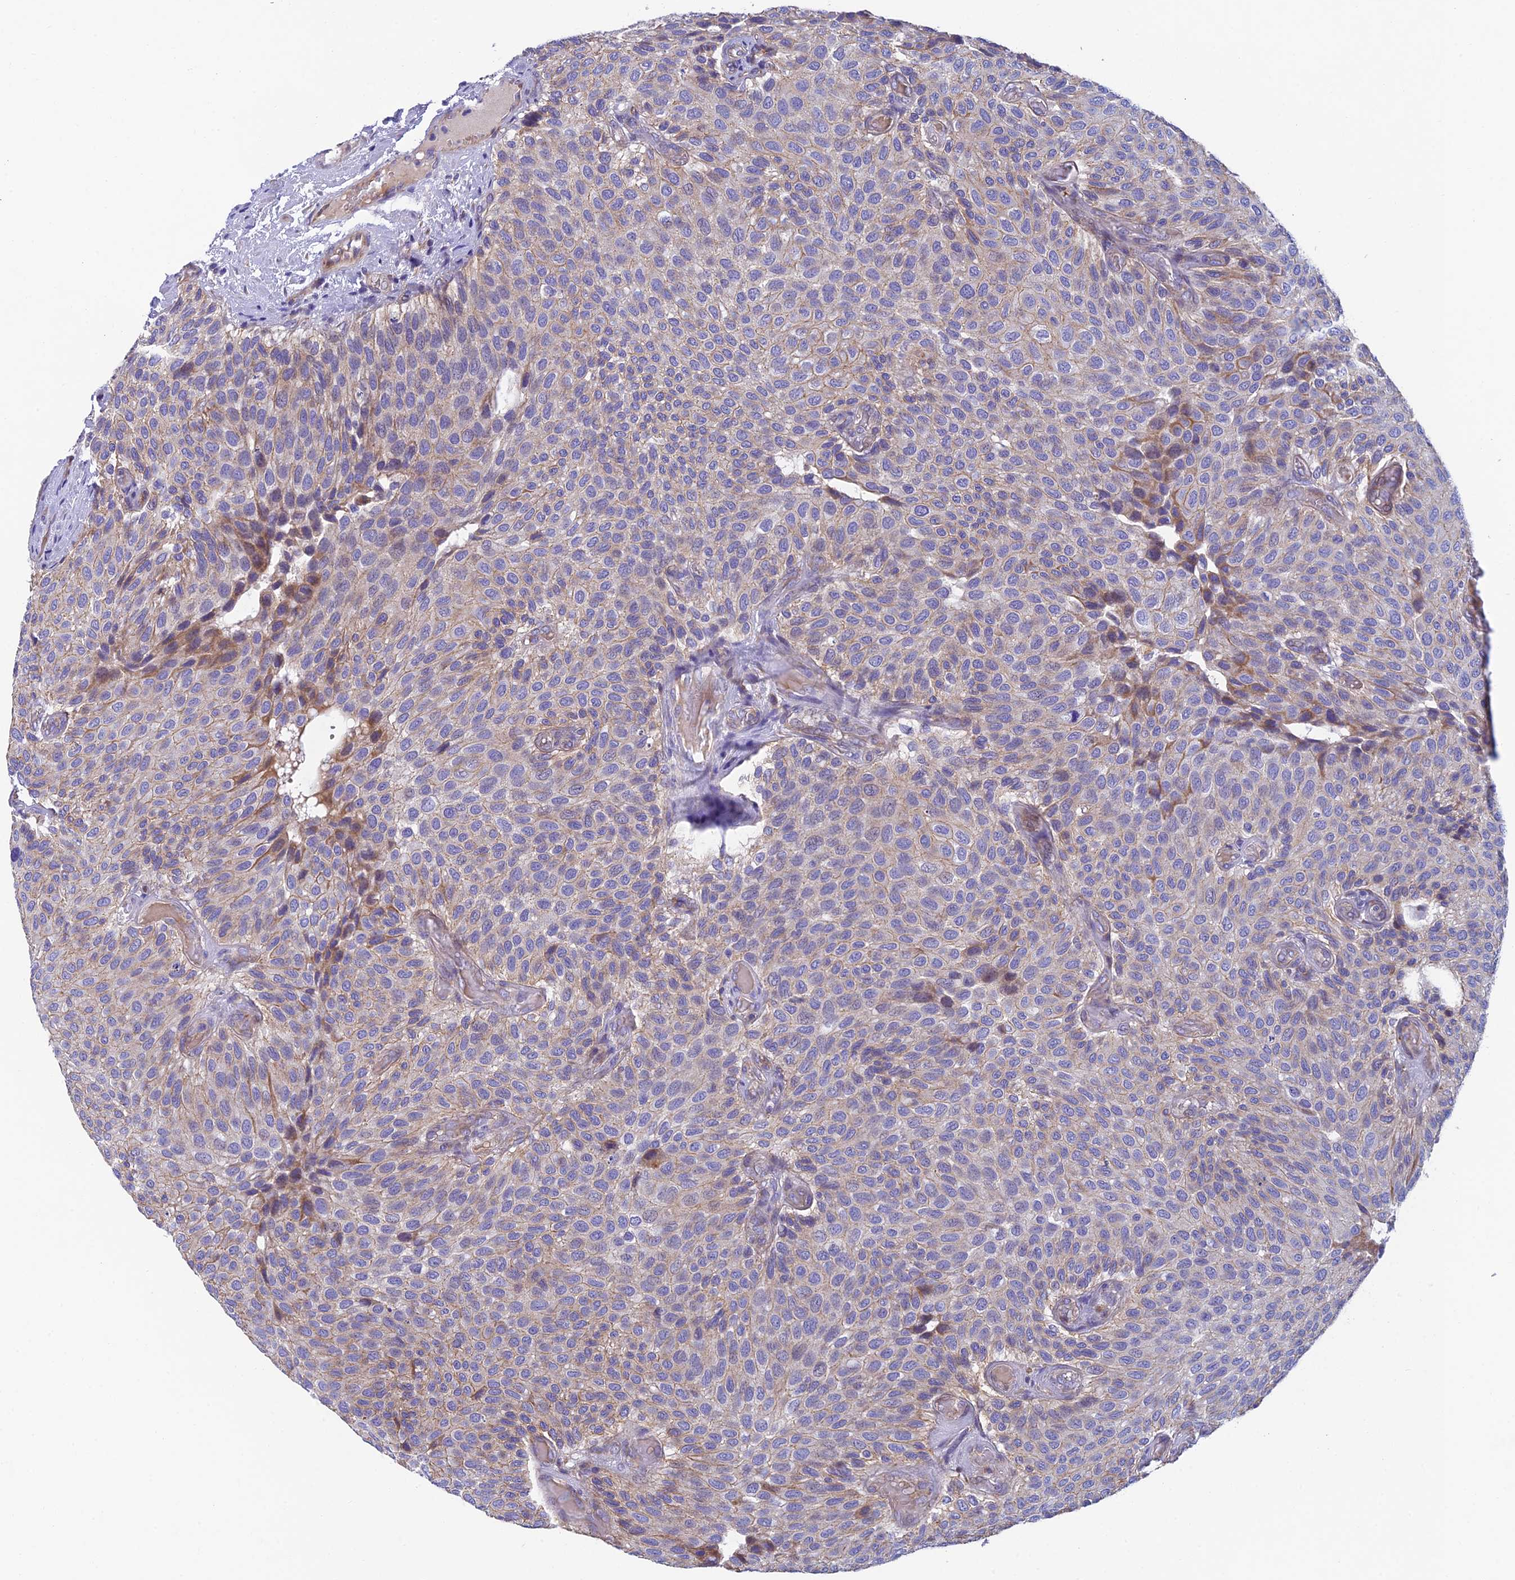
{"staining": {"intensity": "weak", "quantity": "<25%", "location": "cytoplasmic/membranous"}, "tissue": "urothelial cancer", "cell_type": "Tumor cells", "image_type": "cancer", "snomed": [{"axis": "morphology", "description": "Urothelial carcinoma, Low grade"}, {"axis": "topography", "description": "Urinary bladder"}], "caption": "Immunohistochemistry (IHC) photomicrograph of neoplastic tissue: human urothelial carcinoma (low-grade) stained with DAB (3,3'-diaminobenzidine) shows no significant protein positivity in tumor cells. (Brightfield microscopy of DAB (3,3'-diaminobenzidine) IHC at high magnification).", "gene": "MACIR", "patient": {"sex": "male", "age": 89}}